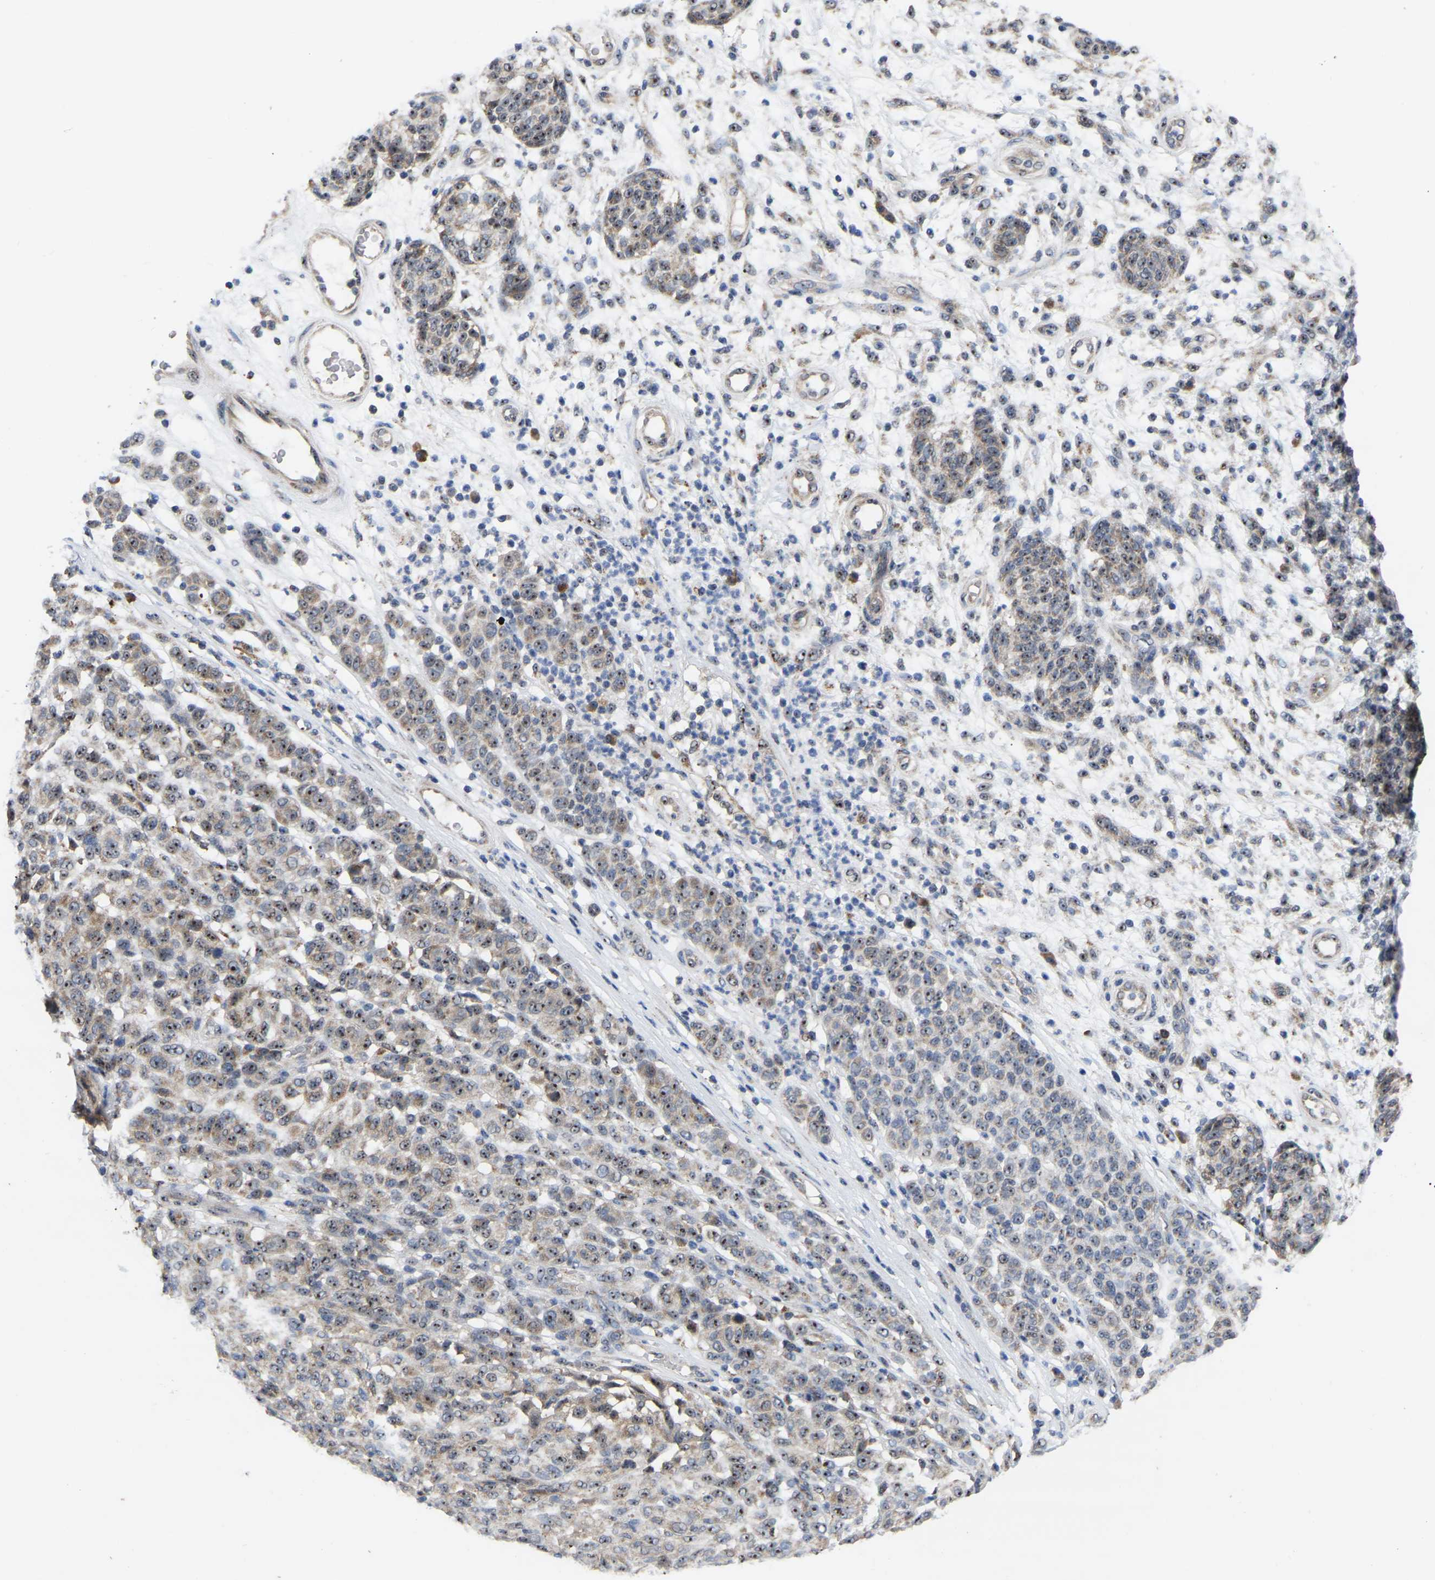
{"staining": {"intensity": "moderate", "quantity": ">75%", "location": "cytoplasmic/membranous,nuclear"}, "tissue": "melanoma", "cell_type": "Tumor cells", "image_type": "cancer", "snomed": [{"axis": "morphology", "description": "Malignant melanoma, NOS"}, {"axis": "topography", "description": "Skin"}], "caption": "IHC of melanoma shows medium levels of moderate cytoplasmic/membranous and nuclear positivity in about >75% of tumor cells.", "gene": "NOP53", "patient": {"sex": "male", "age": 59}}